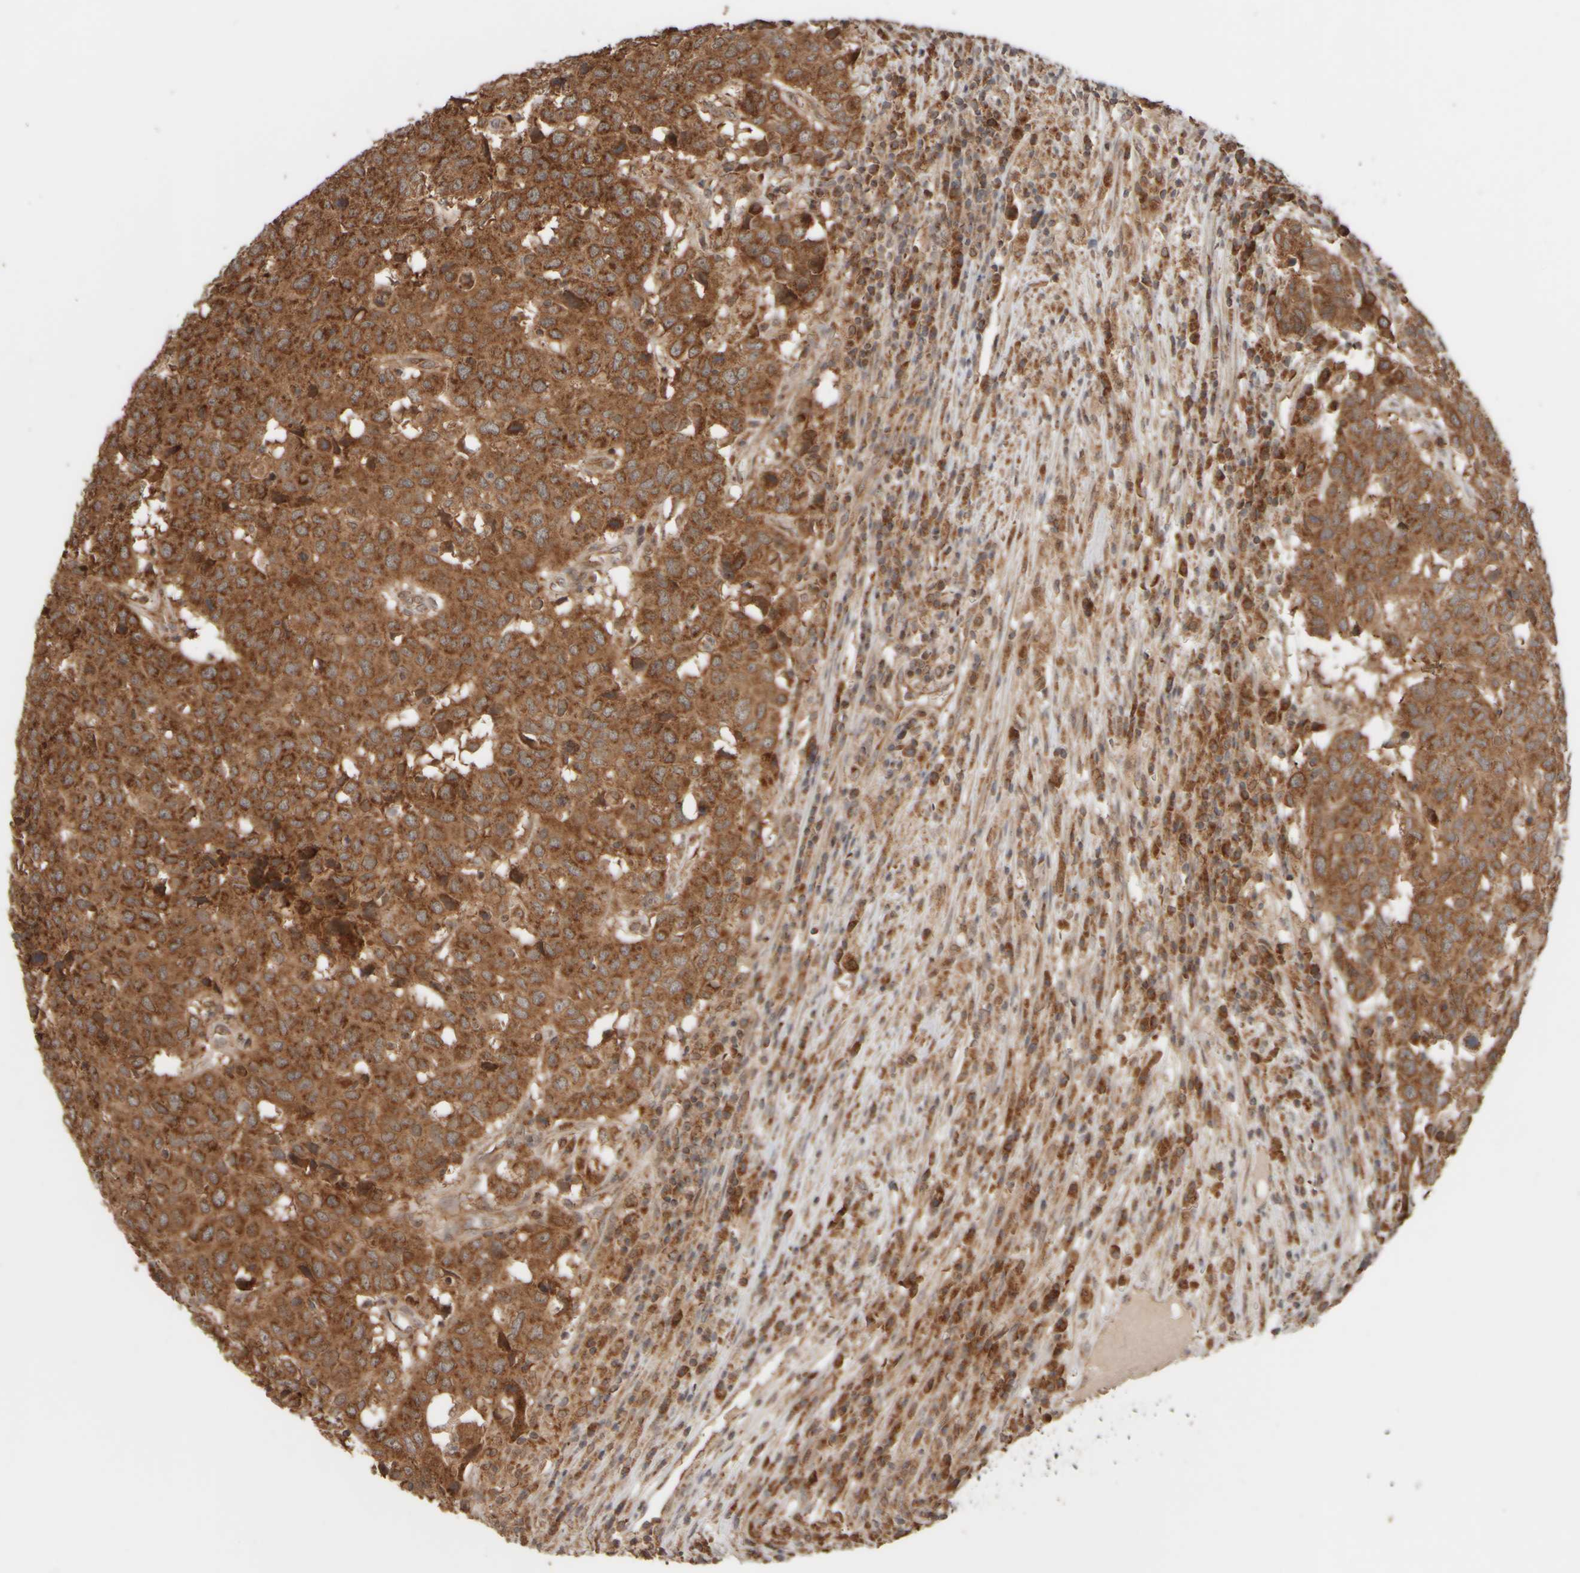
{"staining": {"intensity": "strong", "quantity": ">75%", "location": "cytoplasmic/membranous"}, "tissue": "head and neck cancer", "cell_type": "Tumor cells", "image_type": "cancer", "snomed": [{"axis": "morphology", "description": "Squamous cell carcinoma, NOS"}, {"axis": "topography", "description": "Head-Neck"}], "caption": "Protein expression analysis of human squamous cell carcinoma (head and neck) reveals strong cytoplasmic/membranous expression in about >75% of tumor cells. The staining is performed using DAB brown chromogen to label protein expression. The nuclei are counter-stained blue using hematoxylin.", "gene": "EIF2B3", "patient": {"sex": "male", "age": 66}}